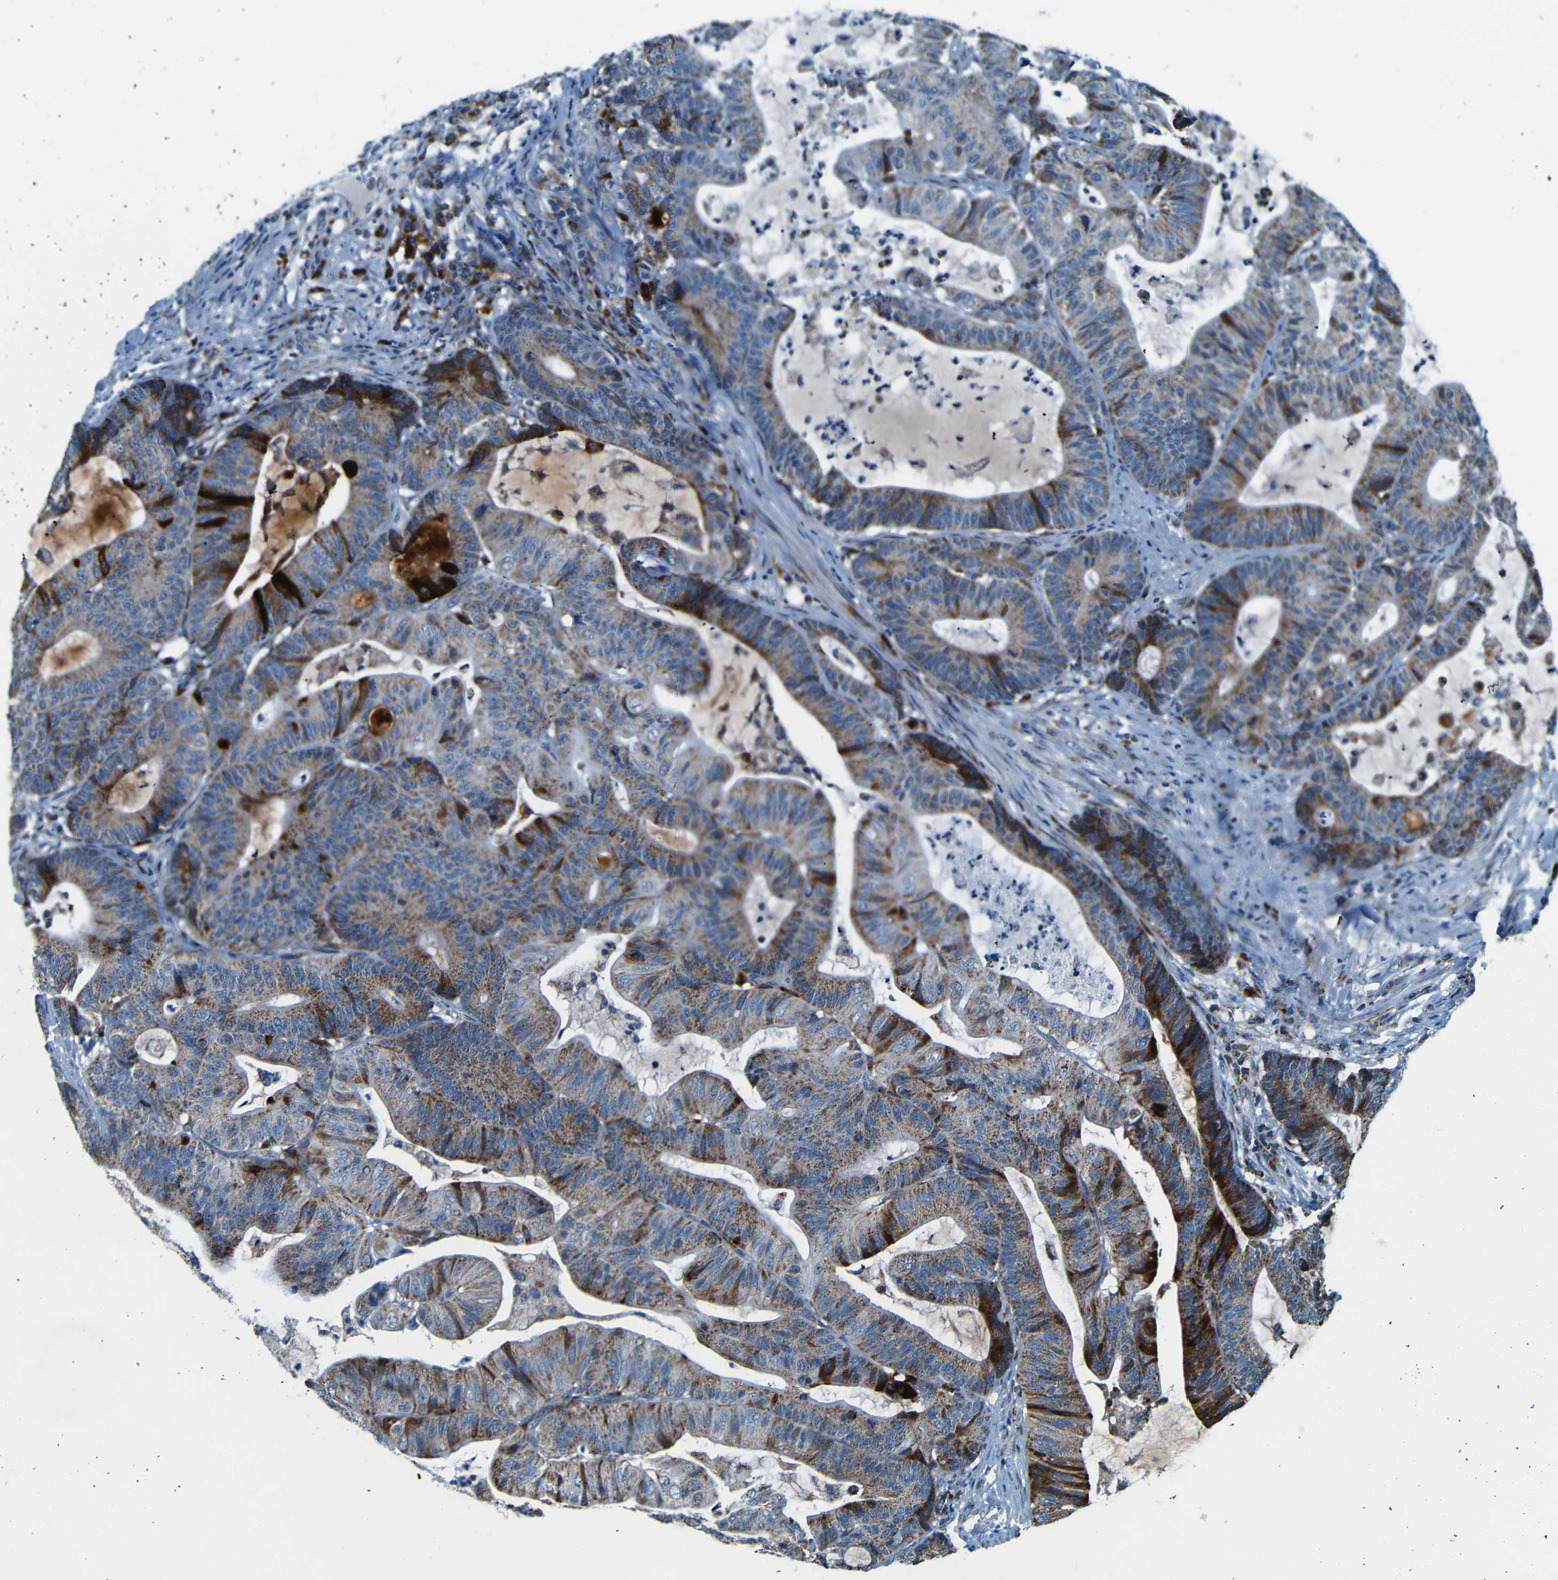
{"staining": {"intensity": "strong", "quantity": "25%-75%", "location": "cytoplasmic/membranous"}, "tissue": "colorectal cancer", "cell_type": "Tumor cells", "image_type": "cancer", "snomed": [{"axis": "morphology", "description": "Adenocarcinoma, NOS"}, {"axis": "topography", "description": "Colon"}], "caption": "Protein expression analysis of human colorectal cancer (adenocarcinoma) reveals strong cytoplasmic/membranous expression in about 25%-75% of tumor cells.", "gene": "WSCD2", "patient": {"sex": "female", "age": 84}}